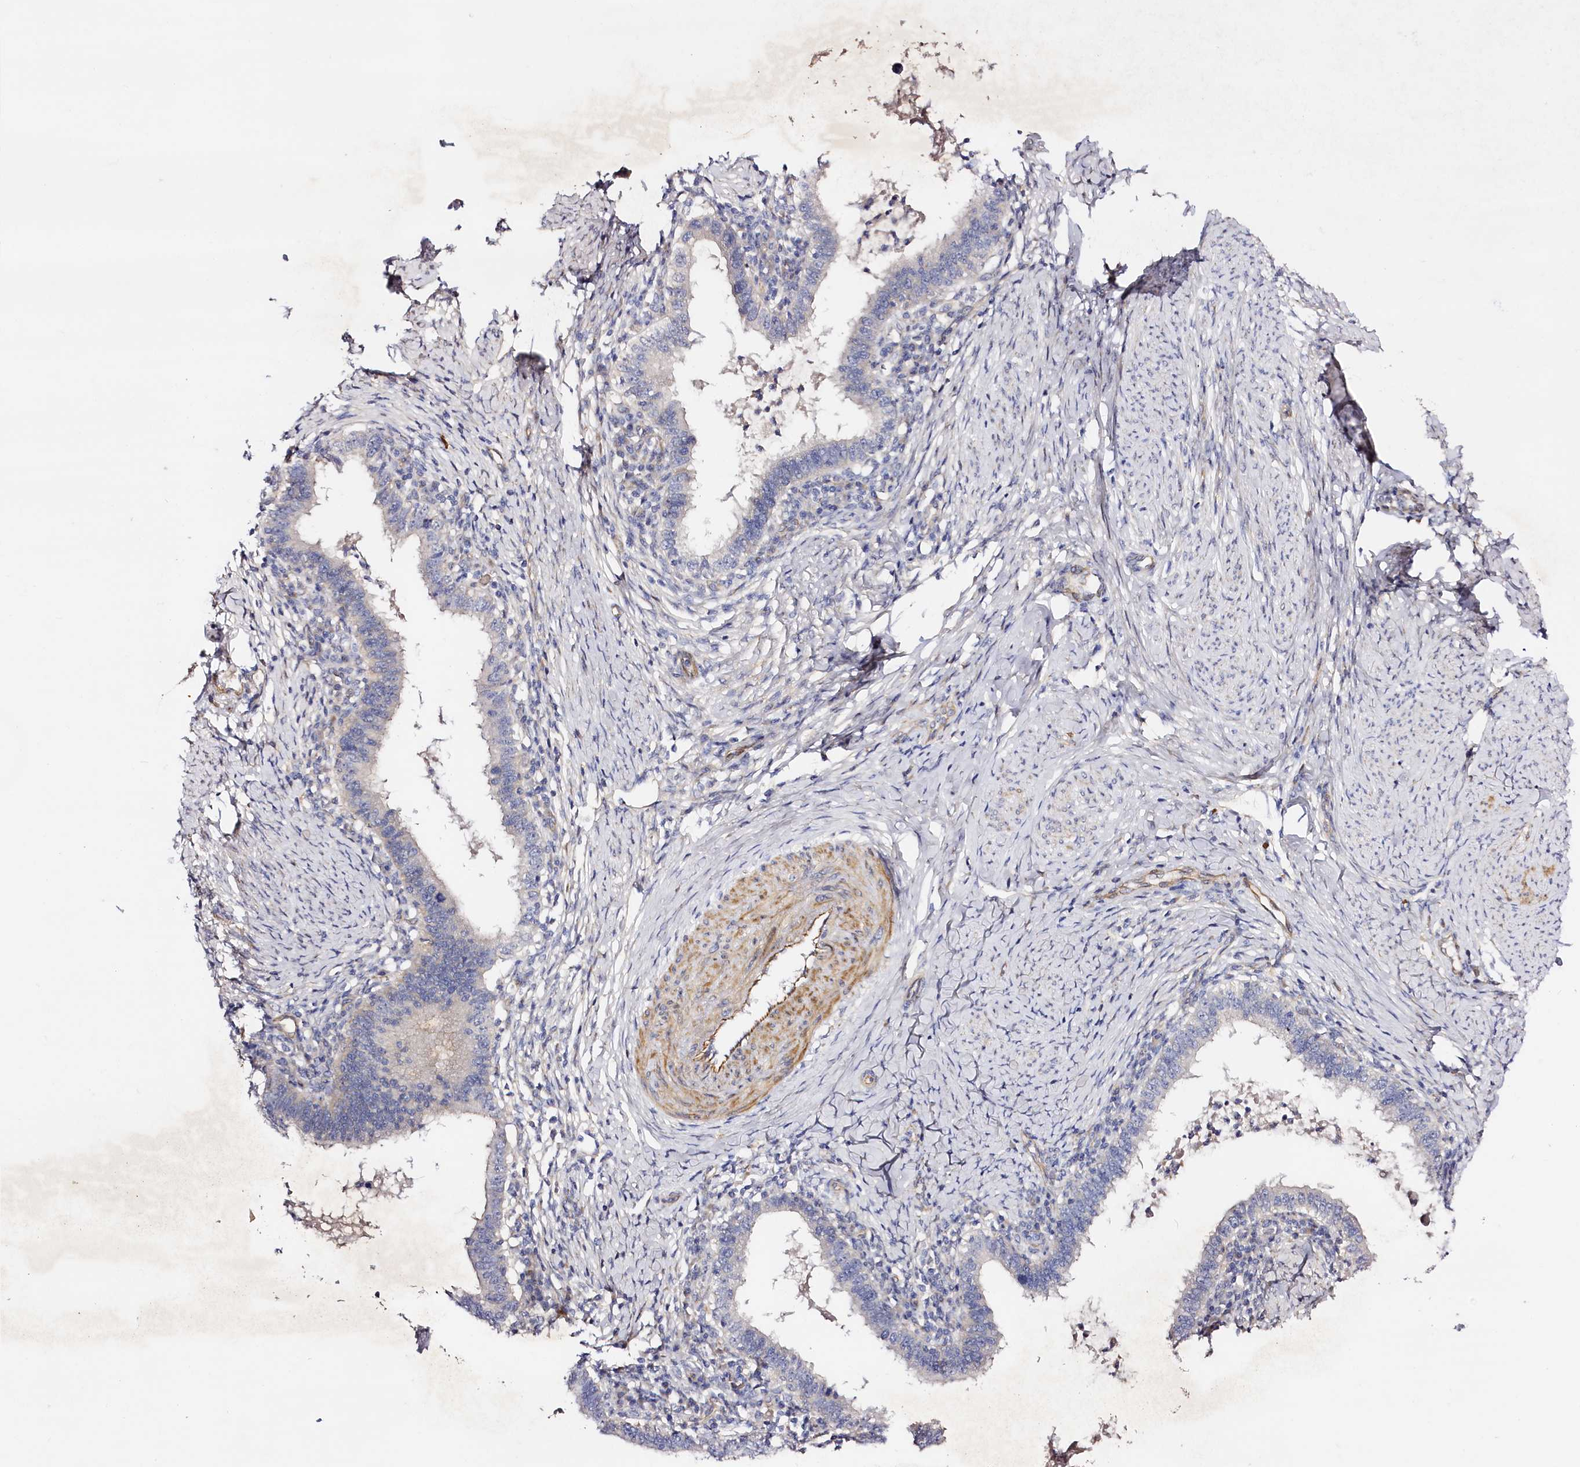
{"staining": {"intensity": "negative", "quantity": "none", "location": "none"}, "tissue": "cervical cancer", "cell_type": "Tumor cells", "image_type": "cancer", "snomed": [{"axis": "morphology", "description": "Adenocarcinoma, NOS"}, {"axis": "topography", "description": "Cervix"}], "caption": "Immunohistochemistry of human cervical adenocarcinoma reveals no staining in tumor cells. (Brightfield microscopy of DAB (3,3'-diaminobenzidine) immunohistochemistry (IHC) at high magnification).", "gene": "SLC7A1", "patient": {"sex": "female", "age": 36}}